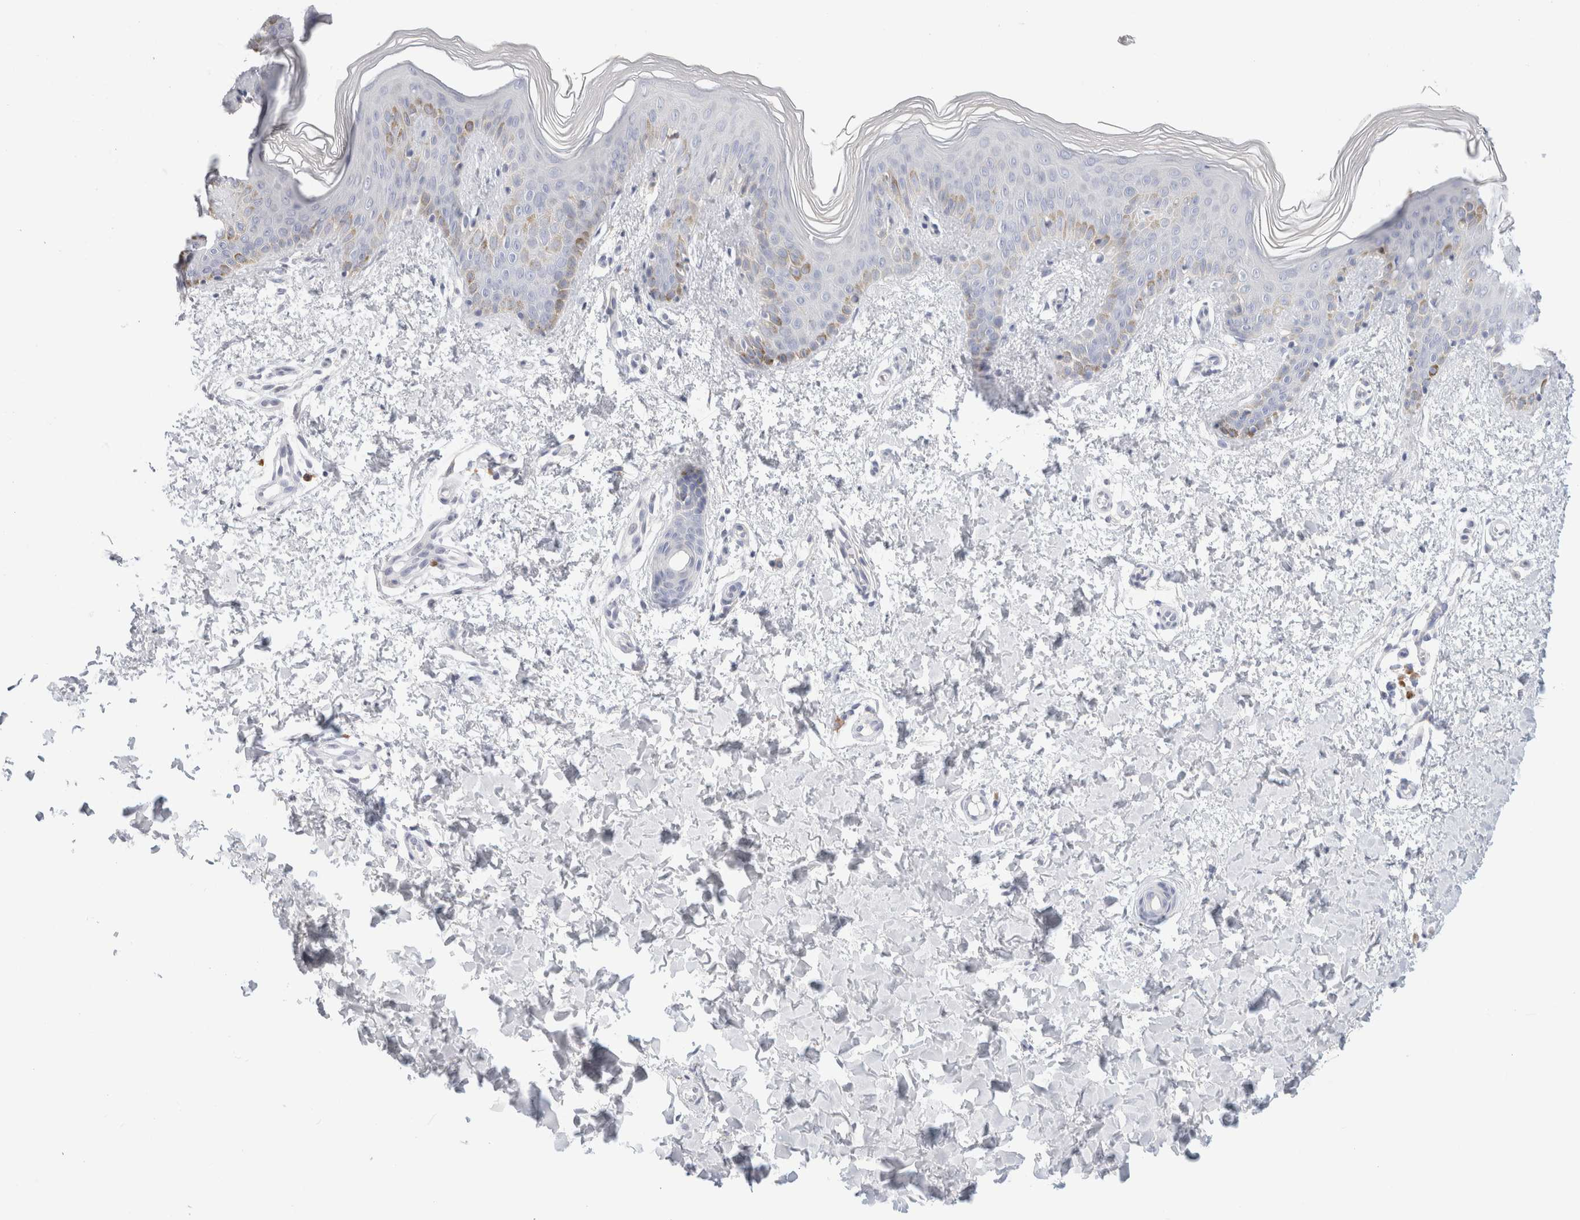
{"staining": {"intensity": "negative", "quantity": "none", "location": "none"}, "tissue": "skin", "cell_type": "Fibroblasts", "image_type": "normal", "snomed": [{"axis": "morphology", "description": "Normal tissue, NOS"}, {"axis": "morphology", "description": "Neoplasm, benign, NOS"}, {"axis": "topography", "description": "Skin"}, {"axis": "topography", "description": "Soft tissue"}], "caption": "Immunohistochemistry (IHC) photomicrograph of normal human skin stained for a protein (brown), which displays no positivity in fibroblasts.", "gene": "CSK", "patient": {"sex": "male", "age": 26}}